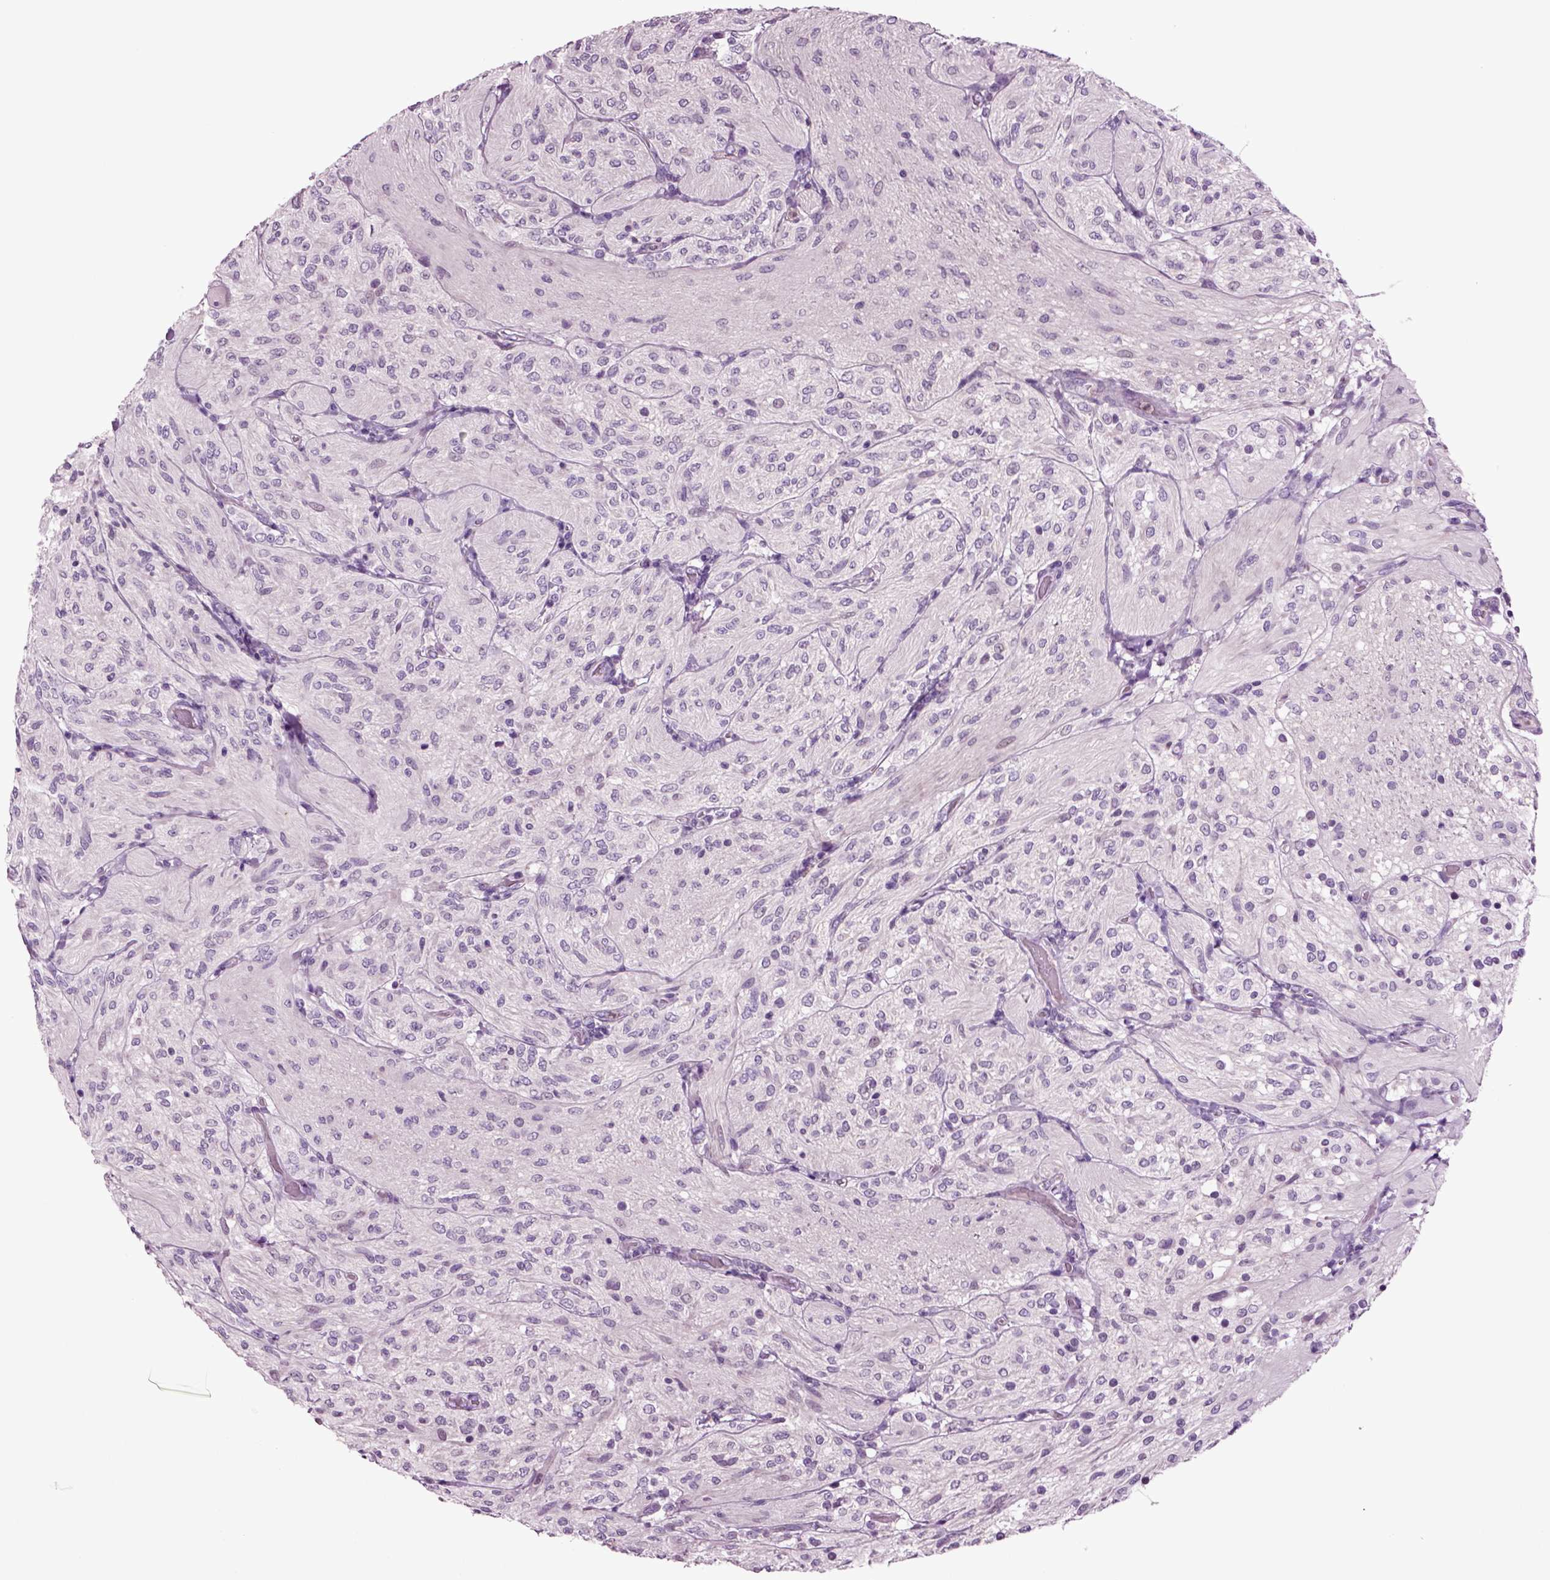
{"staining": {"intensity": "negative", "quantity": "none", "location": "none"}, "tissue": "glioma", "cell_type": "Tumor cells", "image_type": "cancer", "snomed": [{"axis": "morphology", "description": "Glioma, malignant, Low grade"}, {"axis": "topography", "description": "Brain"}], "caption": "Immunohistochemistry (IHC) micrograph of malignant glioma (low-grade) stained for a protein (brown), which demonstrates no expression in tumor cells.", "gene": "FGF11", "patient": {"sex": "male", "age": 3}}